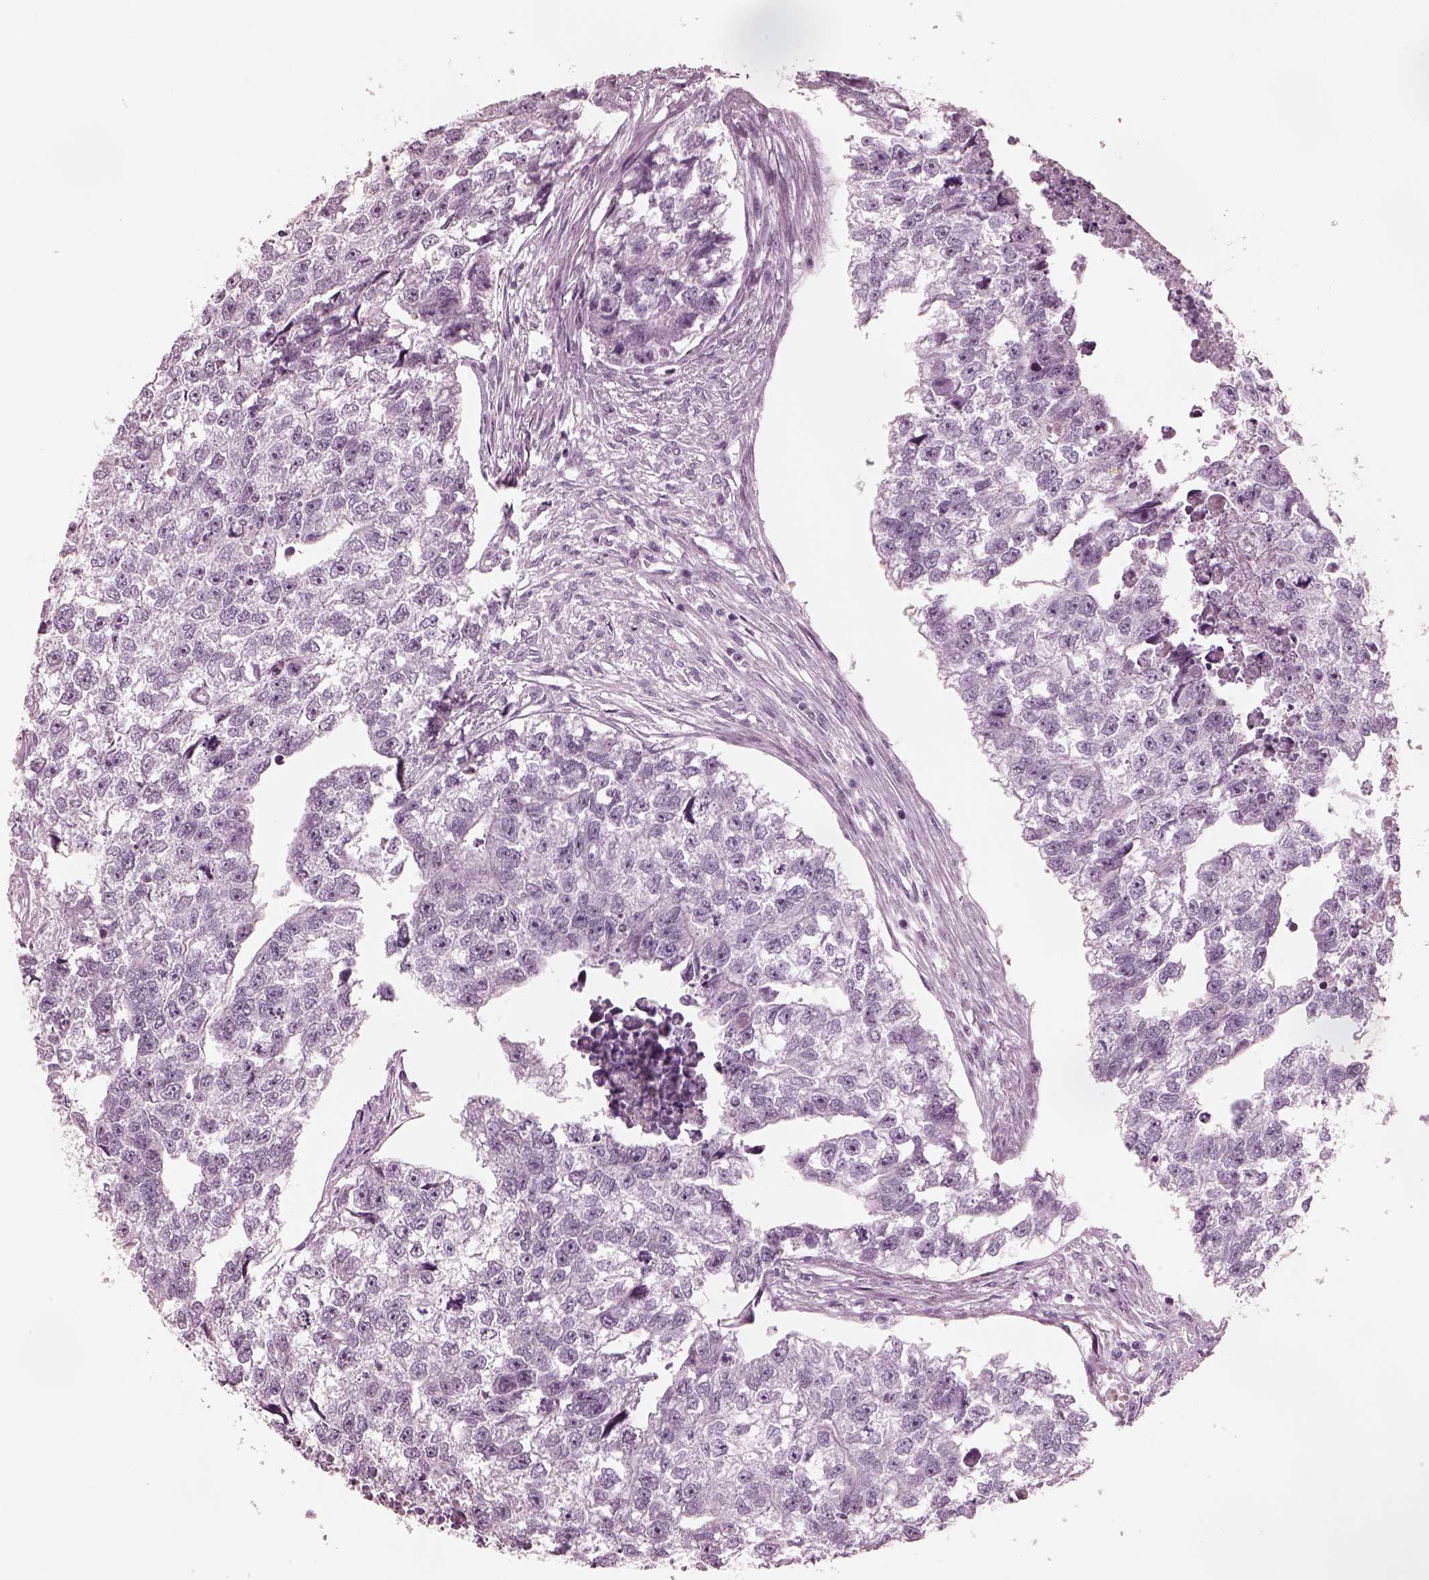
{"staining": {"intensity": "negative", "quantity": "none", "location": "none"}, "tissue": "testis cancer", "cell_type": "Tumor cells", "image_type": "cancer", "snomed": [{"axis": "morphology", "description": "Carcinoma, Embryonal, NOS"}, {"axis": "morphology", "description": "Teratoma, malignant, NOS"}, {"axis": "topography", "description": "Testis"}], "caption": "The micrograph shows no significant staining in tumor cells of testis cancer.", "gene": "CSH1", "patient": {"sex": "male", "age": 44}}